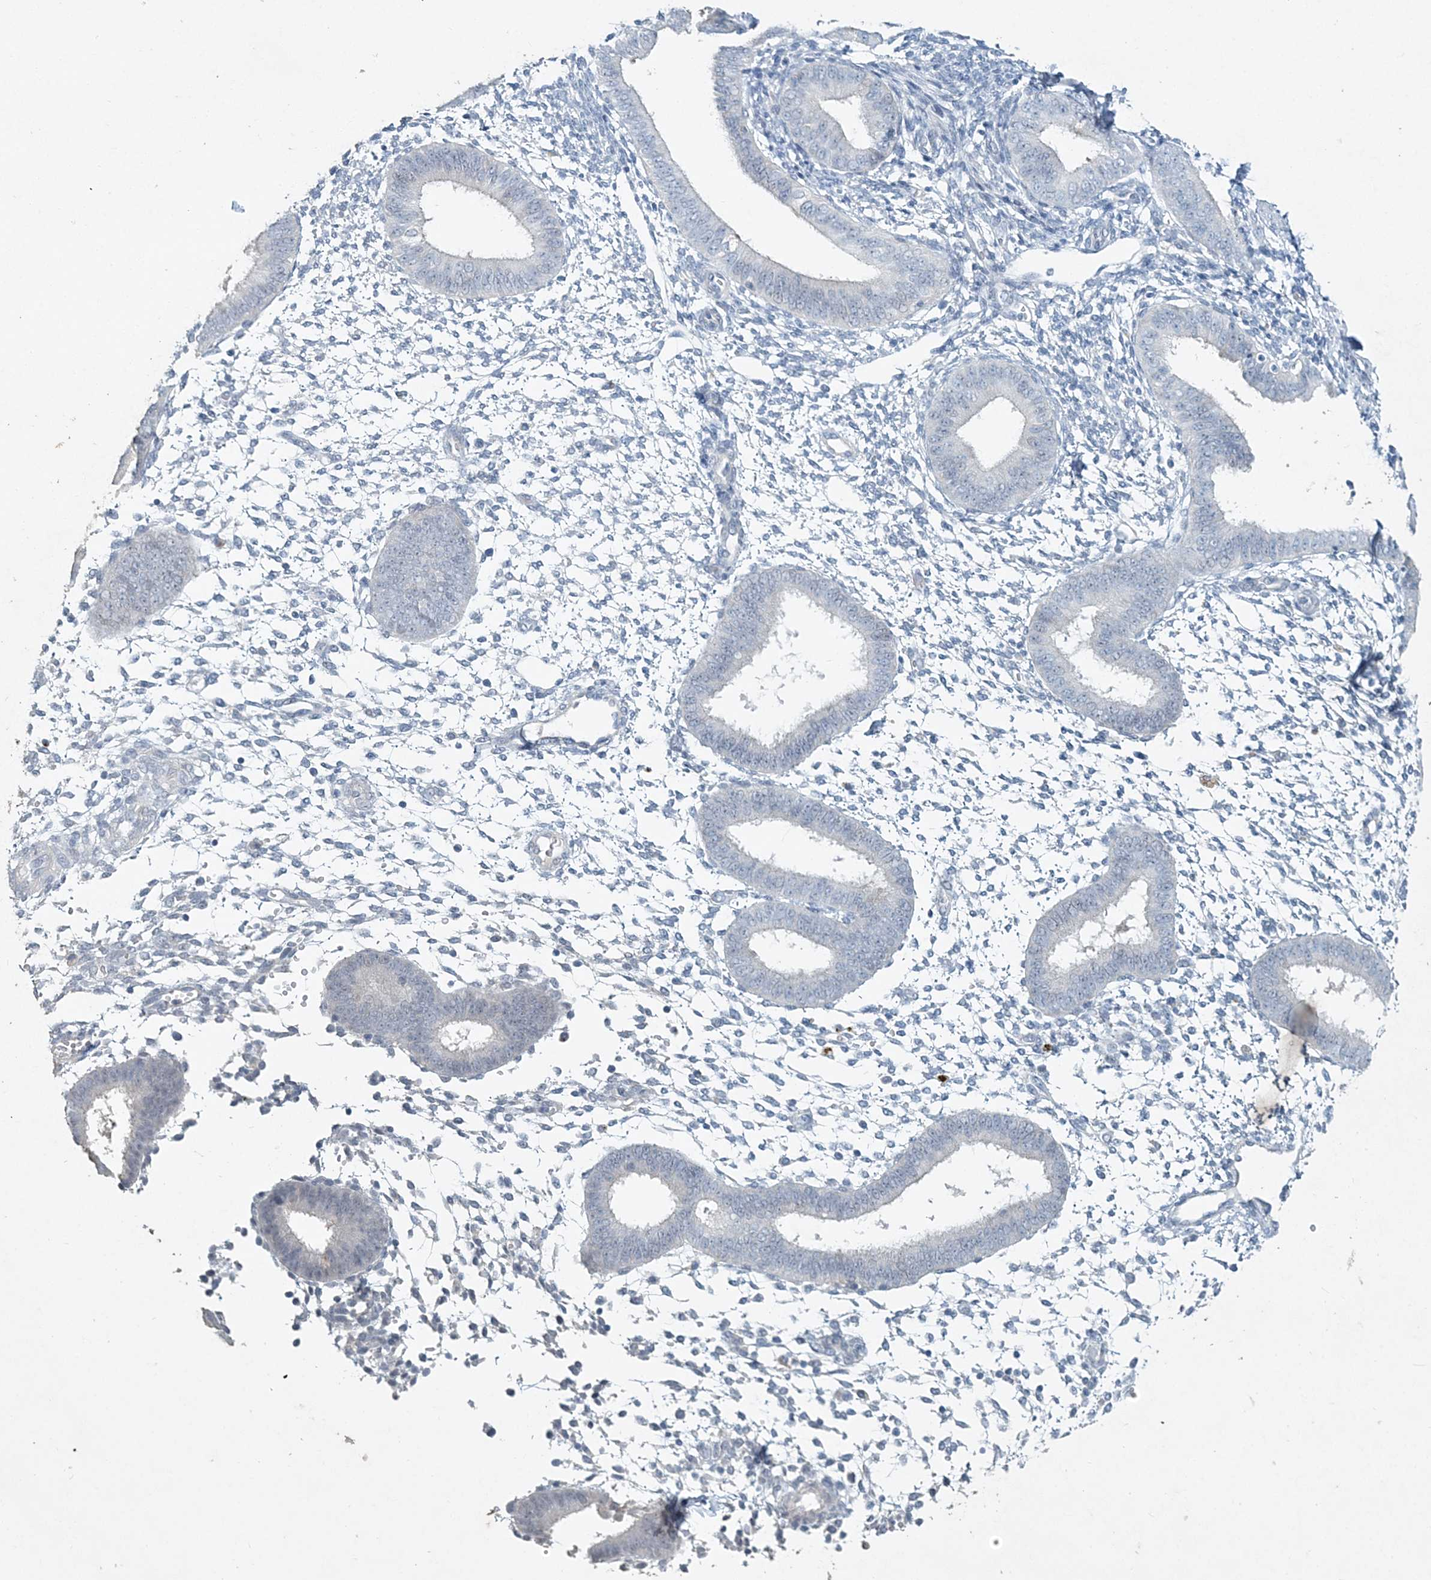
{"staining": {"intensity": "negative", "quantity": "none", "location": "none"}, "tissue": "endometrium", "cell_type": "Cells in endometrial stroma", "image_type": "normal", "snomed": [{"axis": "morphology", "description": "Normal tissue, NOS"}, {"axis": "topography", "description": "Uterus"}, {"axis": "topography", "description": "Endometrium"}], "caption": "This image is of benign endometrium stained with IHC to label a protein in brown with the nuclei are counter-stained blue. There is no positivity in cells in endometrial stroma. (Immunohistochemistry (ihc), brightfield microscopy, high magnification).", "gene": "DNAH5", "patient": {"sex": "female", "age": 48}}